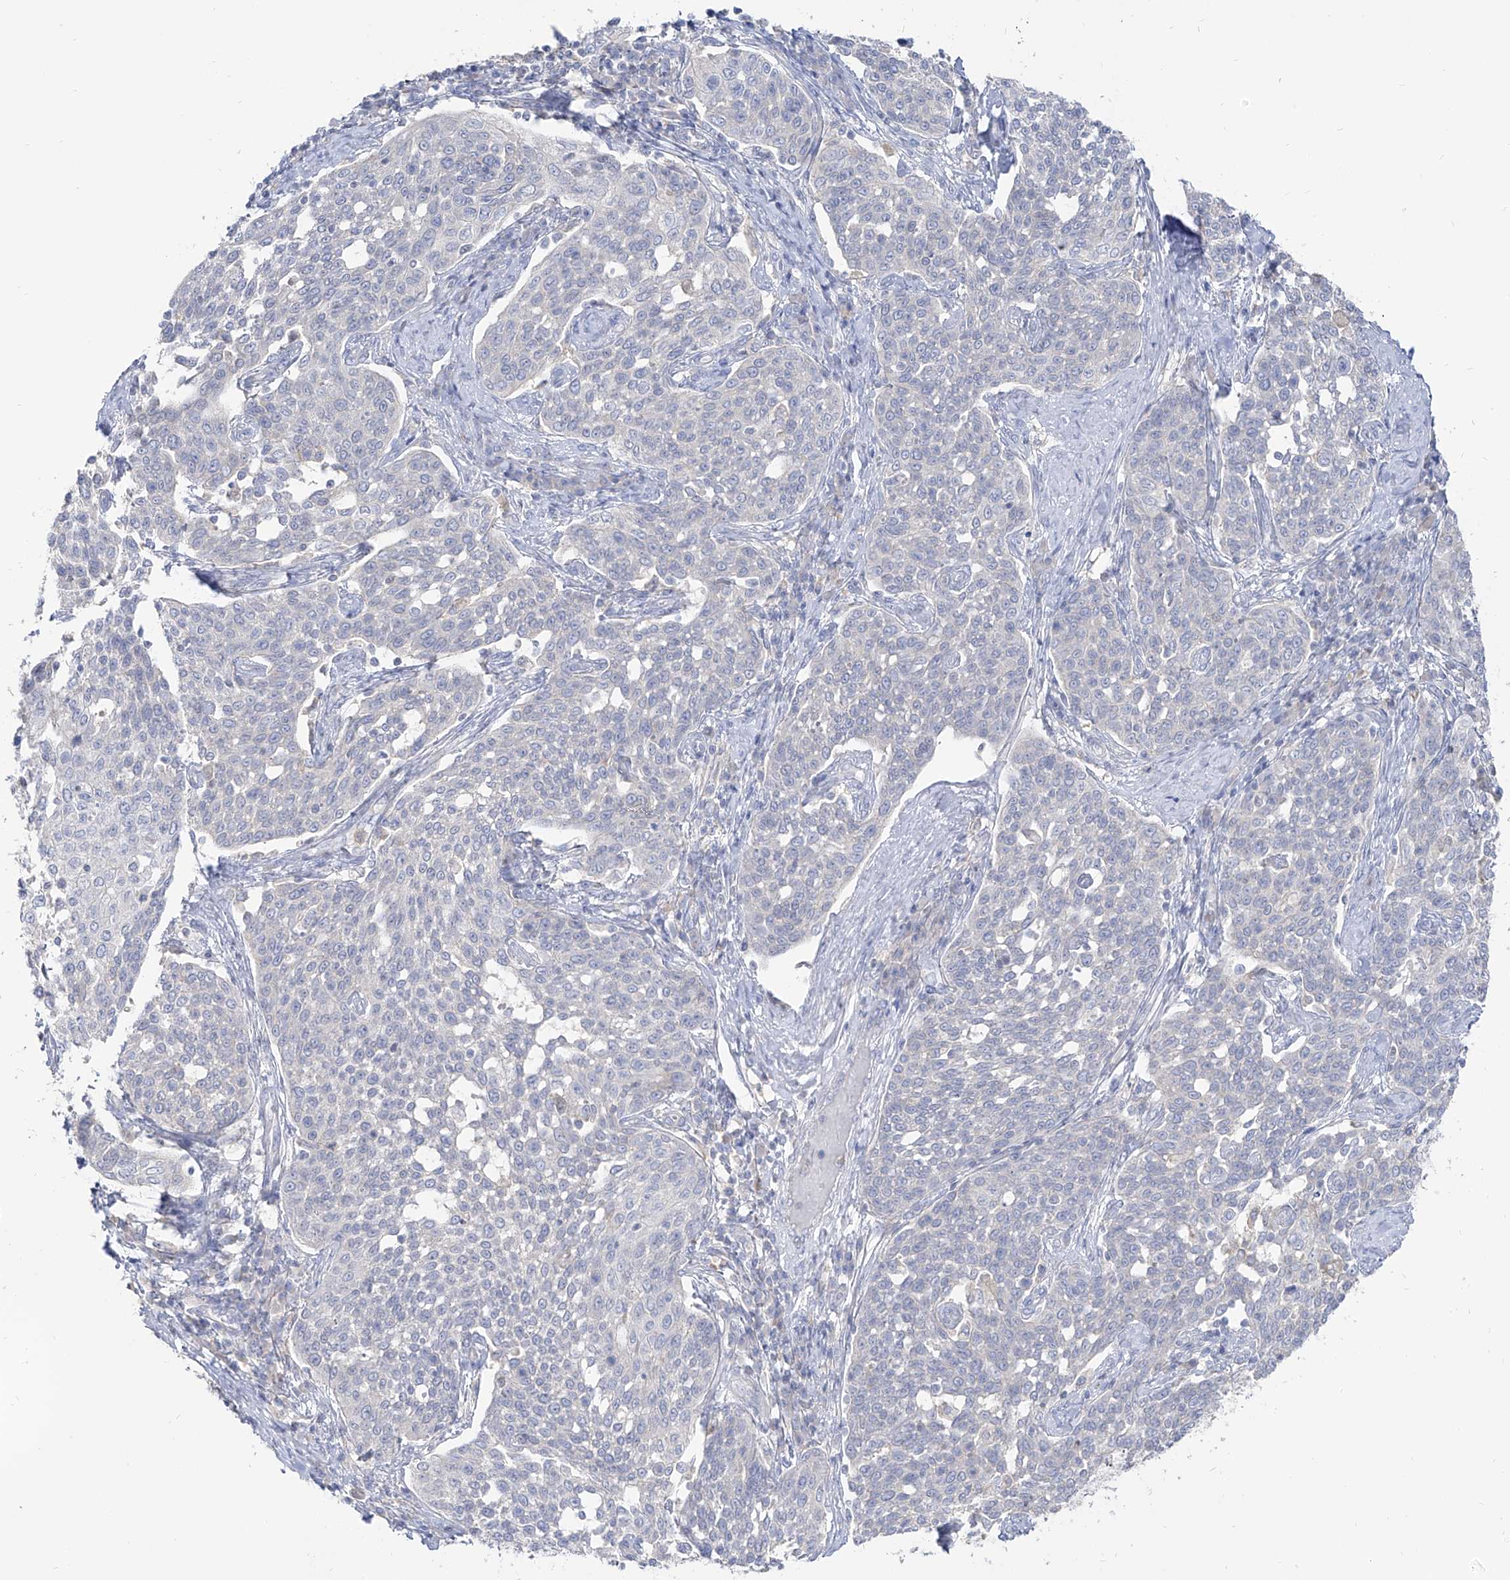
{"staining": {"intensity": "negative", "quantity": "none", "location": "none"}, "tissue": "cervical cancer", "cell_type": "Tumor cells", "image_type": "cancer", "snomed": [{"axis": "morphology", "description": "Squamous cell carcinoma, NOS"}, {"axis": "topography", "description": "Cervix"}], "caption": "Photomicrograph shows no protein positivity in tumor cells of cervical cancer tissue.", "gene": "RBFOX3", "patient": {"sex": "female", "age": 34}}